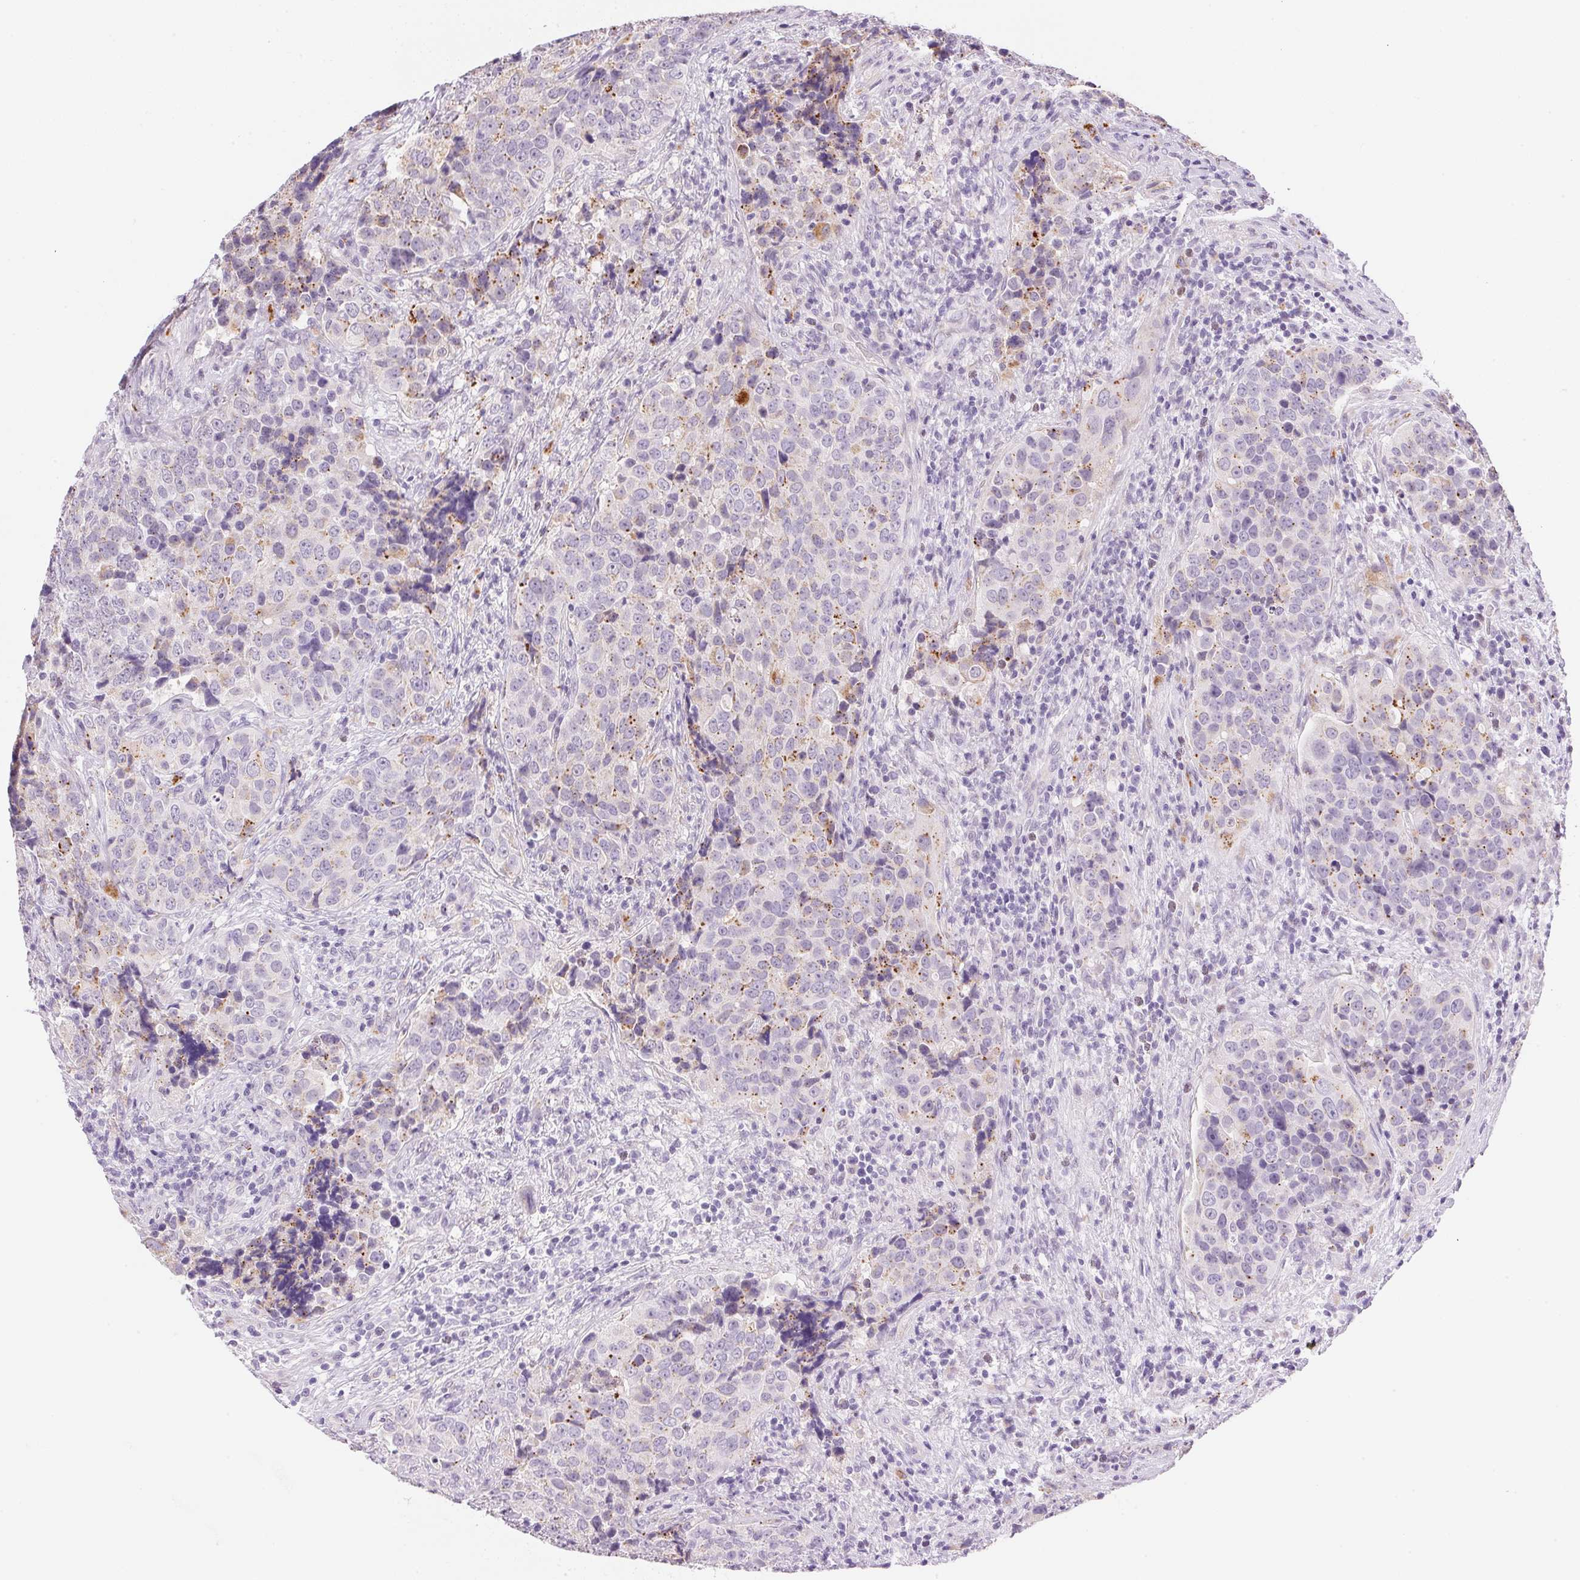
{"staining": {"intensity": "moderate", "quantity": "<25%", "location": "cytoplasmic/membranous"}, "tissue": "urothelial cancer", "cell_type": "Tumor cells", "image_type": "cancer", "snomed": [{"axis": "morphology", "description": "Urothelial carcinoma, NOS"}, {"axis": "topography", "description": "Urinary bladder"}], "caption": "Tumor cells exhibit low levels of moderate cytoplasmic/membranous positivity in about <25% of cells in transitional cell carcinoma.", "gene": "TEKT1", "patient": {"sex": "male", "age": 52}}